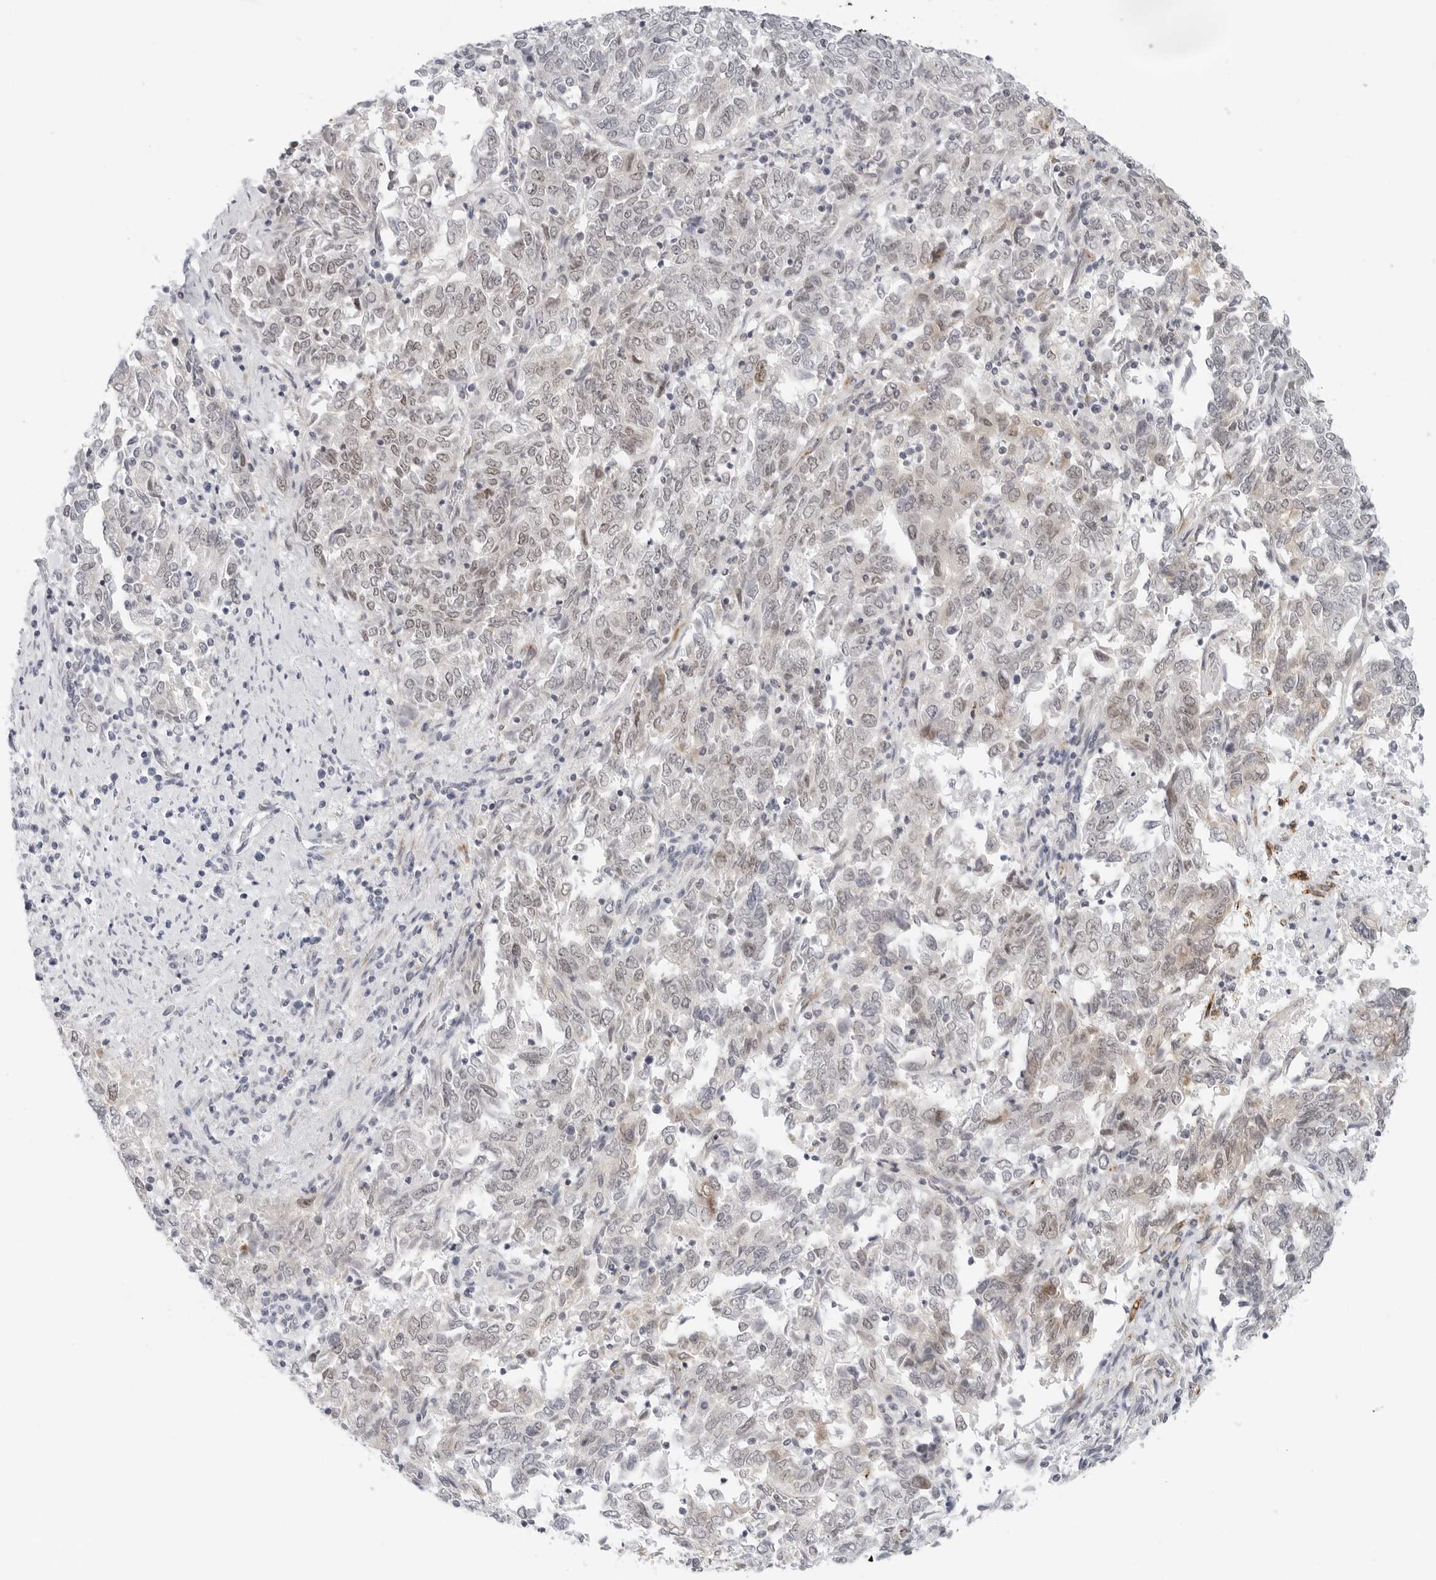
{"staining": {"intensity": "weak", "quantity": "<25%", "location": "nuclear"}, "tissue": "endometrial cancer", "cell_type": "Tumor cells", "image_type": "cancer", "snomed": [{"axis": "morphology", "description": "Adenocarcinoma, NOS"}, {"axis": "topography", "description": "Endometrium"}], "caption": "DAB (3,3'-diaminobenzidine) immunohistochemical staining of endometrial adenocarcinoma demonstrates no significant positivity in tumor cells.", "gene": "TSEN2", "patient": {"sex": "female", "age": 80}}